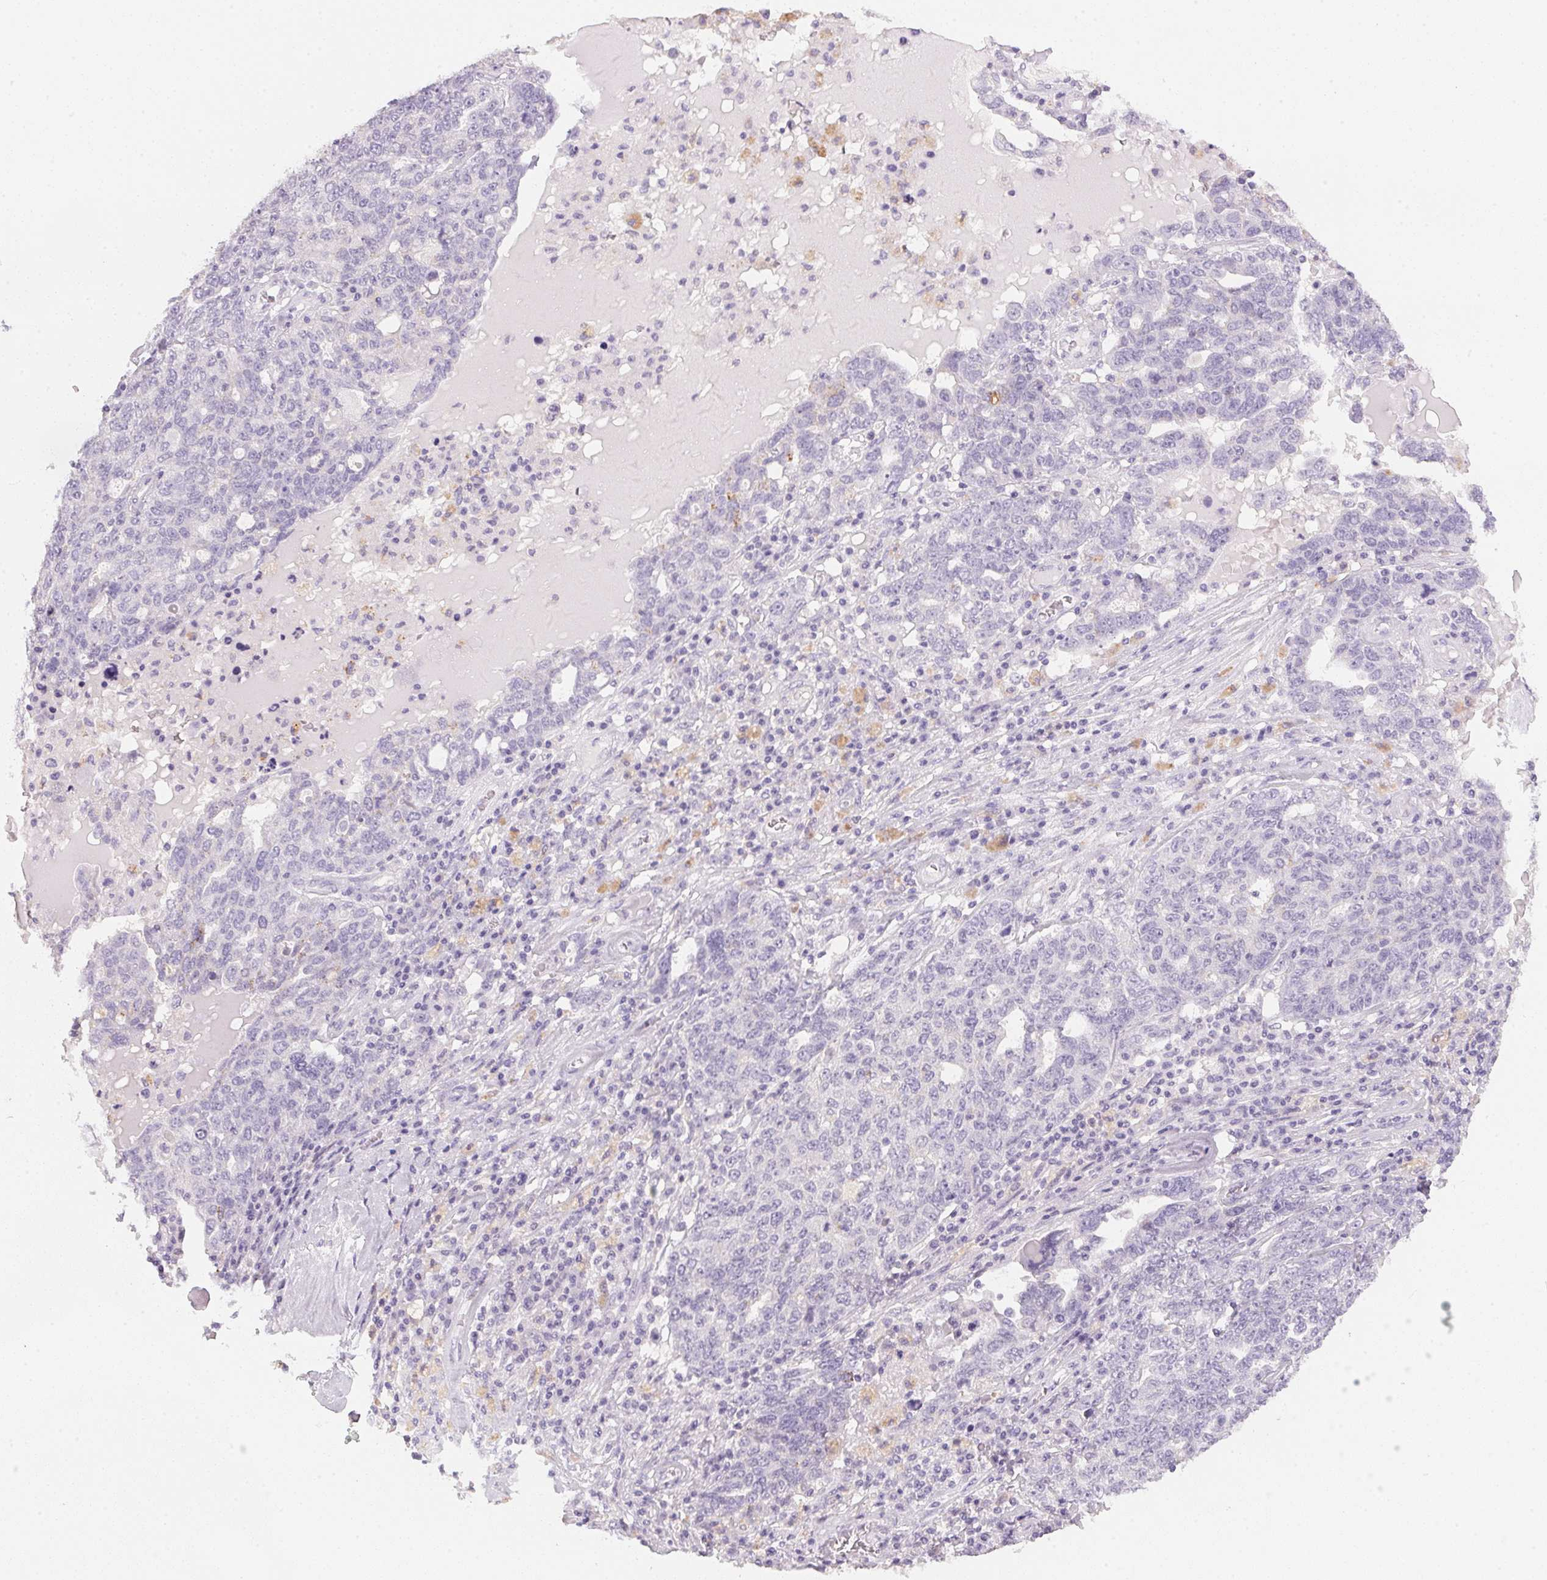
{"staining": {"intensity": "negative", "quantity": "none", "location": "none"}, "tissue": "ovarian cancer", "cell_type": "Tumor cells", "image_type": "cancer", "snomed": [{"axis": "morphology", "description": "Carcinoma, endometroid"}, {"axis": "topography", "description": "Ovary"}], "caption": "The photomicrograph displays no significant expression in tumor cells of ovarian cancer.", "gene": "ACP3", "patient": {"sex": "female", "age": 62}}